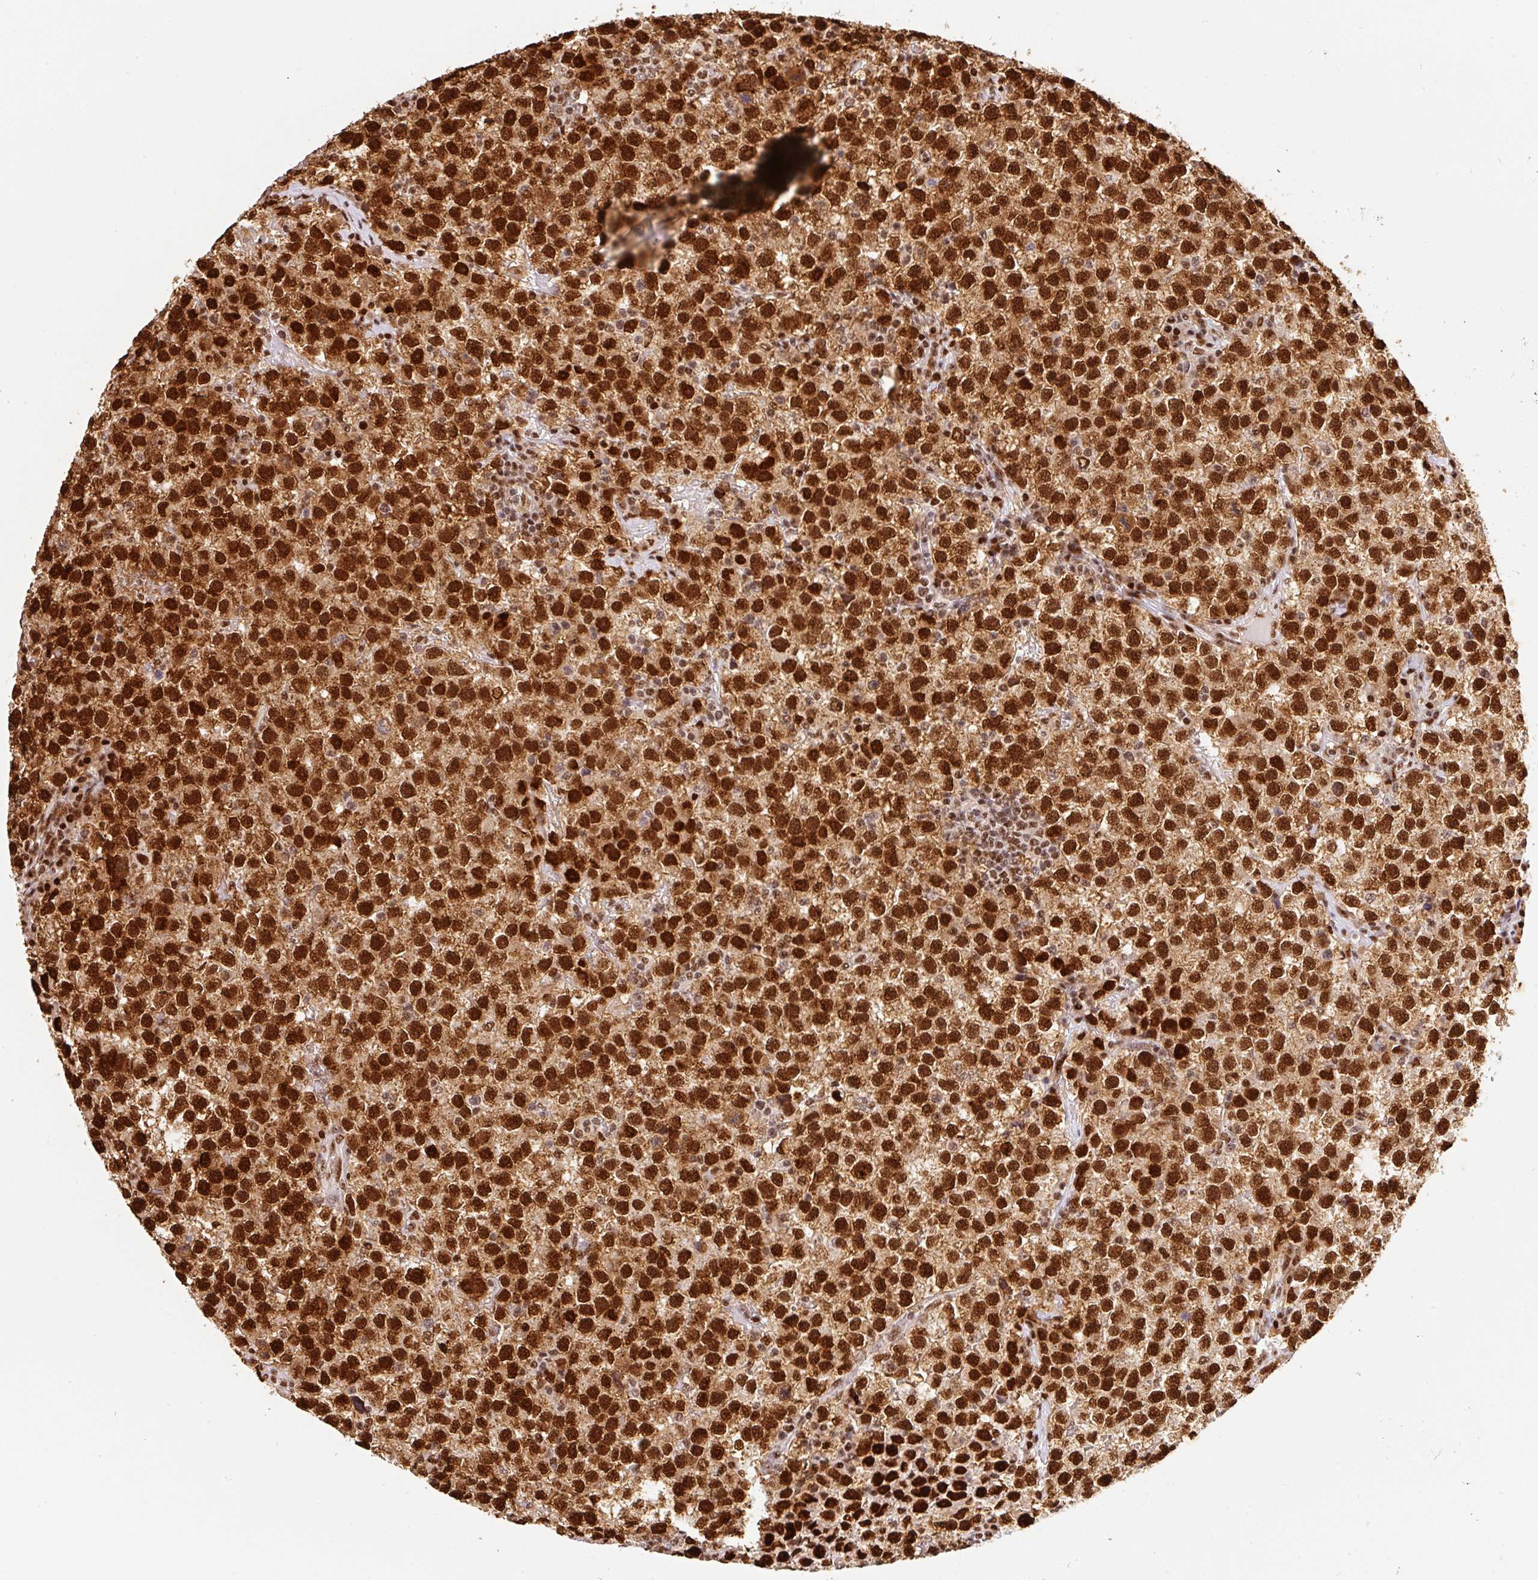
{"staining": {"intensity": "strong", "quantity": ">75%", "location": "nuclear"}, "tissue": "testis cancer", "cell_type": "Tumor cells", "image_type": "cancer", "snomed": [{"axis": "morphology", "description": "Seminoma, NOS"}, {"axis": "topography", "description": "Testis"}], "caption": "The image displays a brown stain indicating the presence of a protein in the nuclear of tumor cells in seminoma (testis).", "gene": "GPR139", "patient": {"sex": "male", "age": 22}}